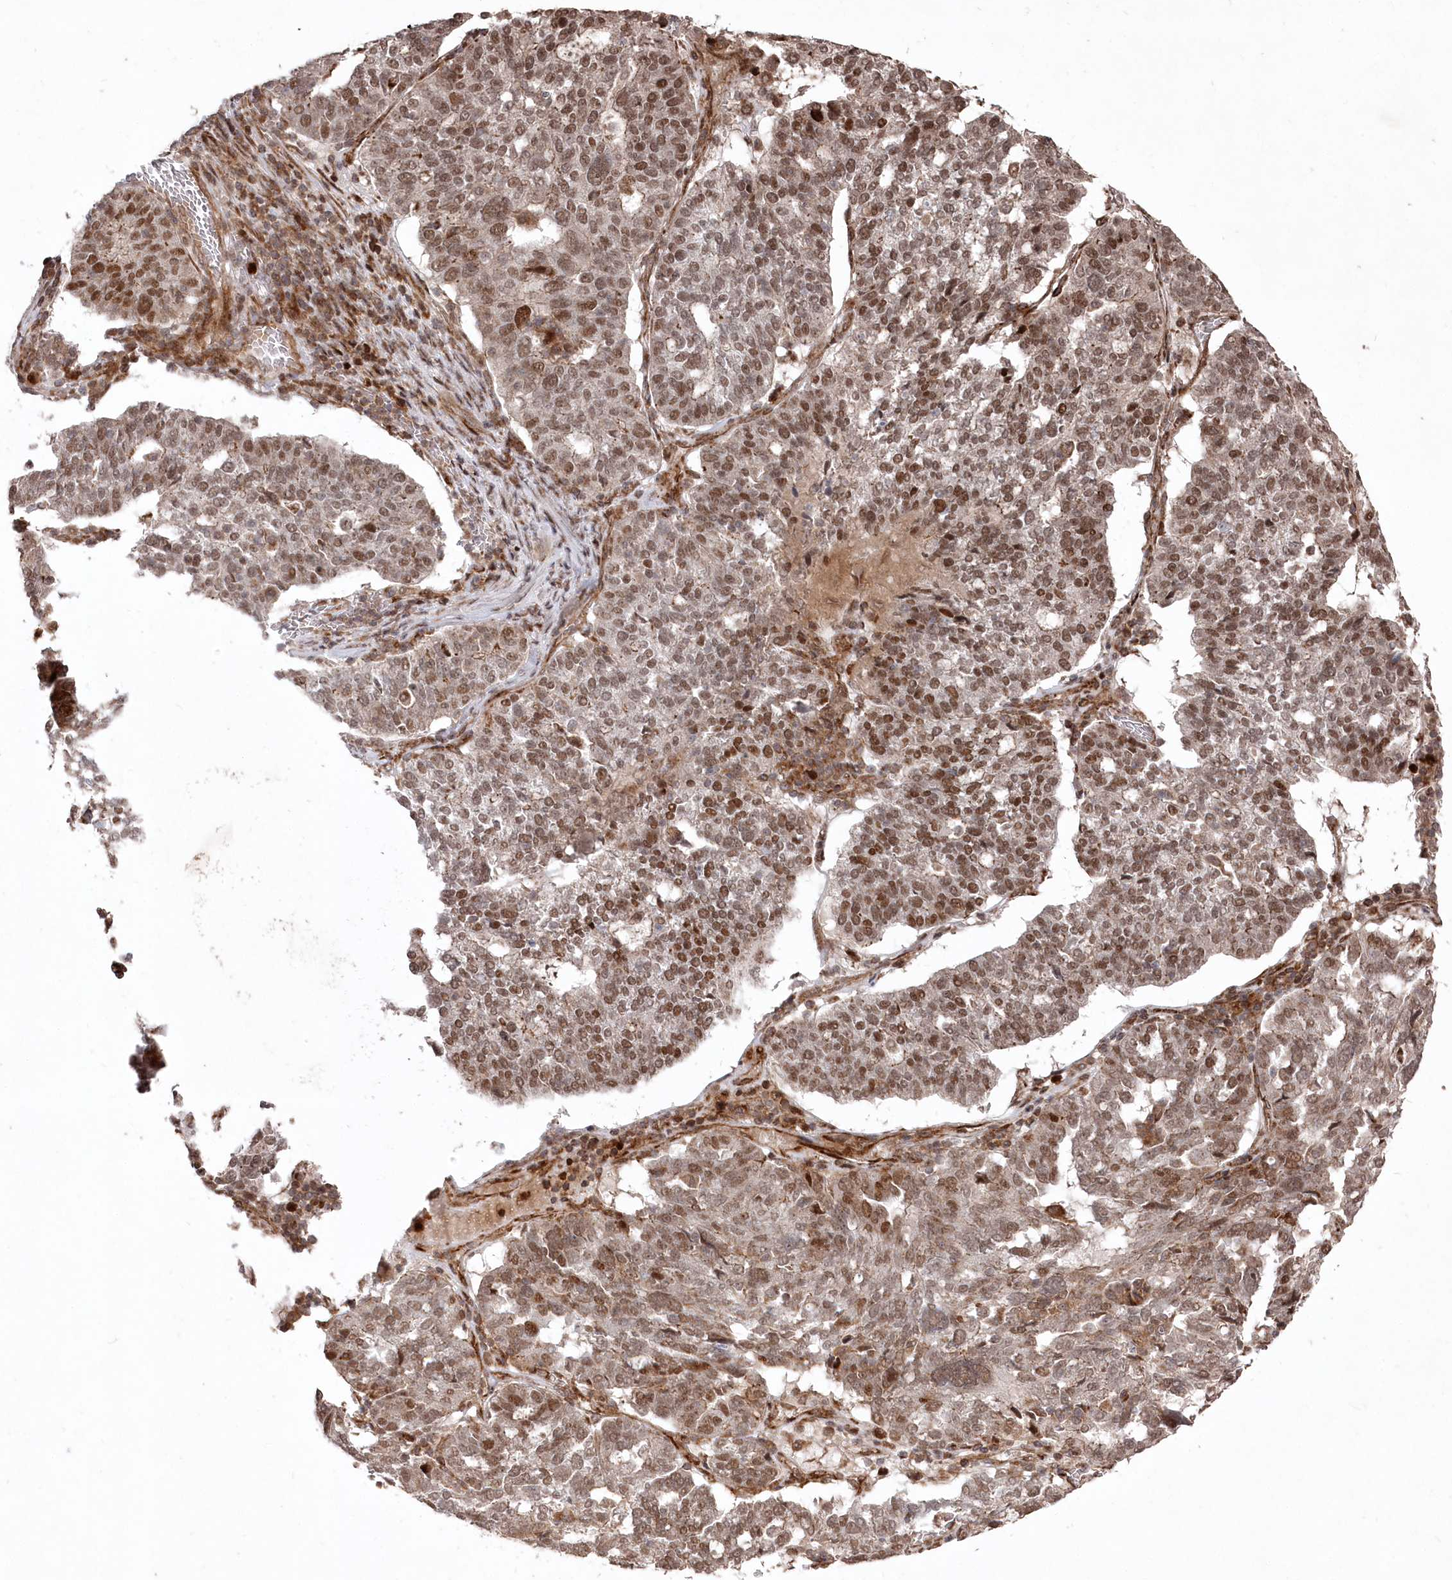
{"staining": {"intensity": "moderate", "quantity": ">75%", "location": "nuclear"}, "tissue": "ovarian cancer", "cell_type": "Tumor cells", "image_type": "cancer", "snomed": [{"axis": "morphology", "description": "Cystadenocarcinoma, serous, NOS"}, {"axis": "topography", "description": "Ovary"}], "caption": "Protein expression analysis of human ovarian cancer (serous cystadenocarcinoma) reveals moderate nuclear staining in about >75% of tumor cells. The protein is stained brown, and the nuclei are stained in blue (DAB IHC with brightfield microscopy, high magnification).", "gene": "POLR3A", "patient": {"sex": "female", "age": 59}}